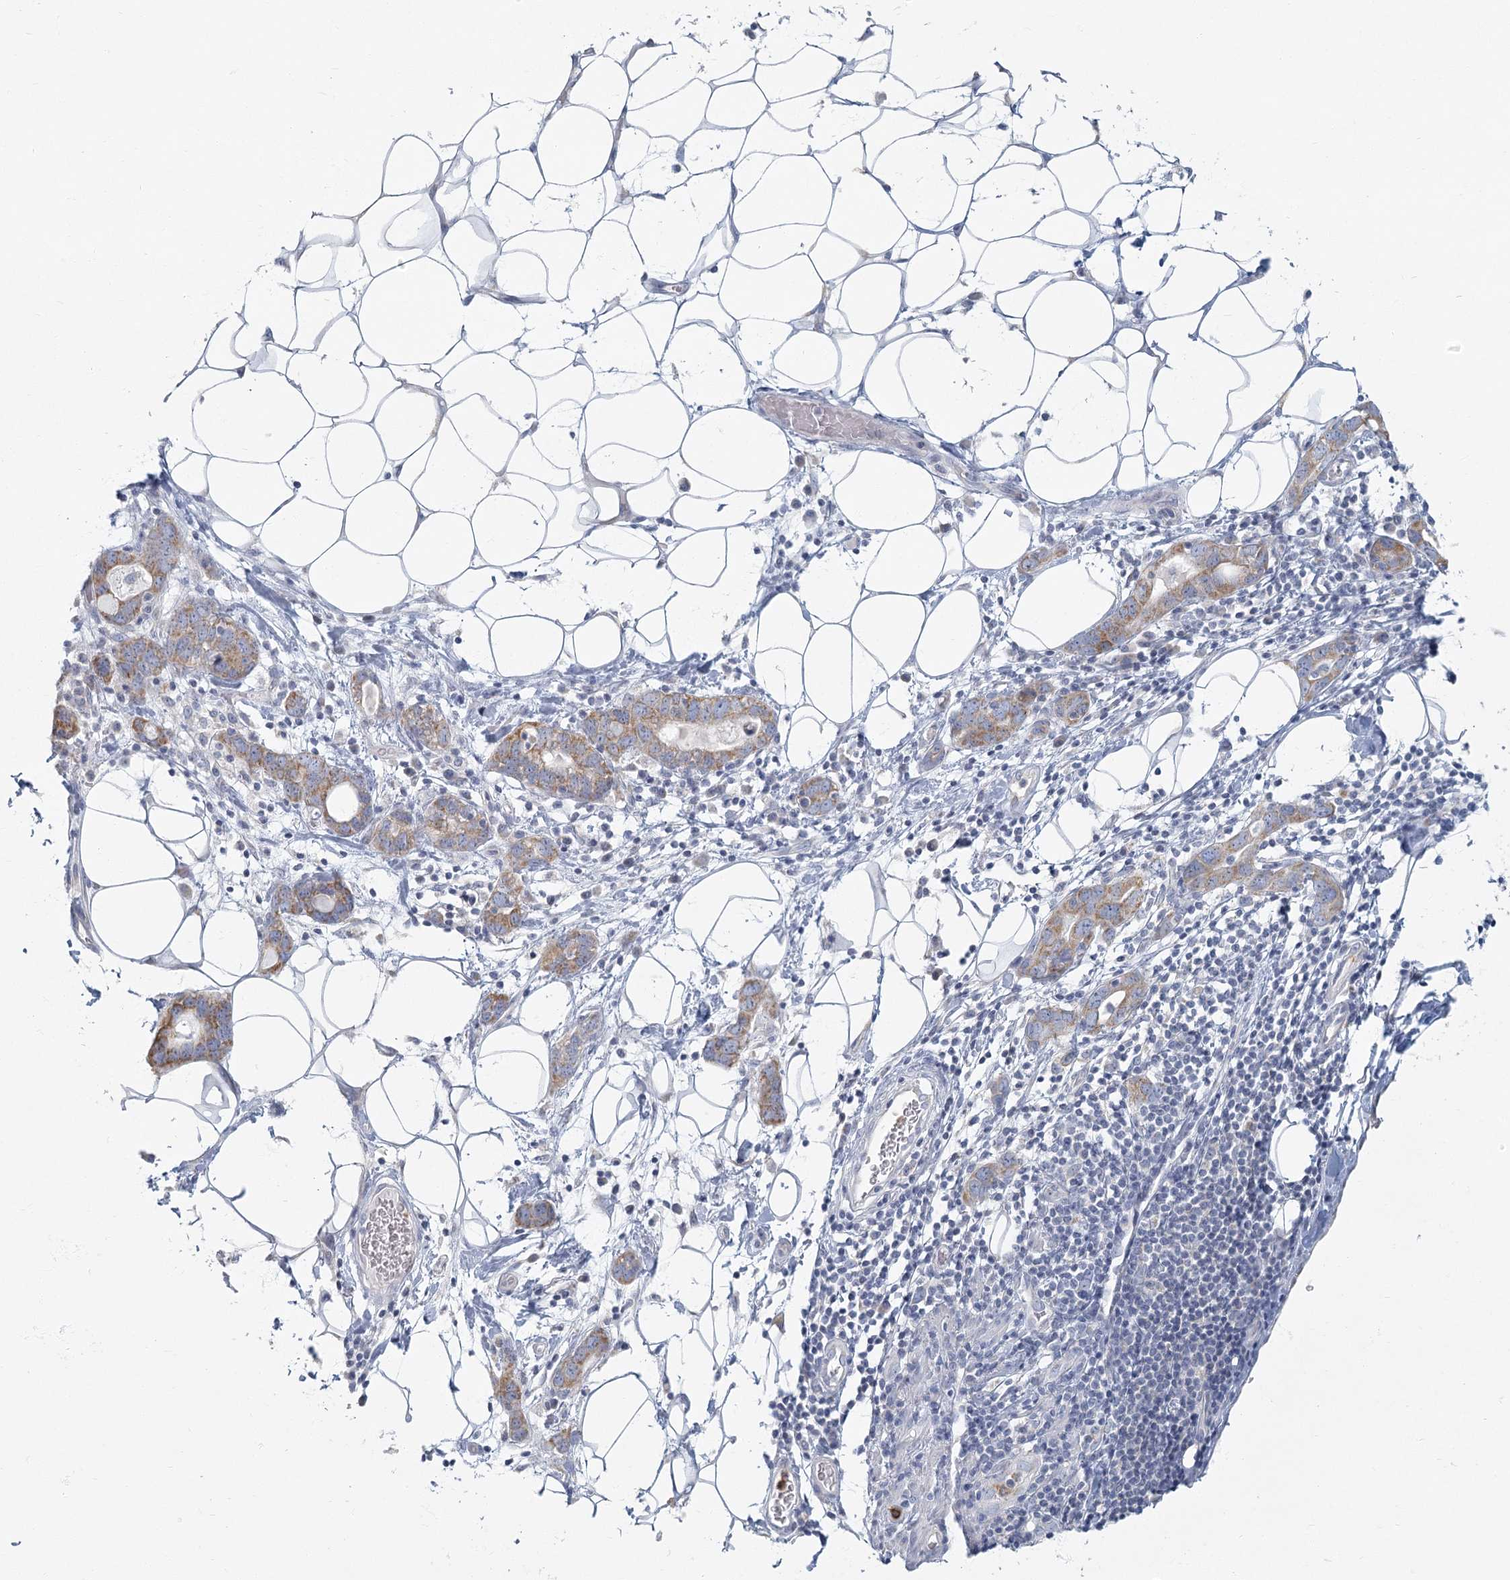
{"staining": {"intensity": "weak", "quantity": ">75%", "location": "cytoplasmic/membranous"}, "tissue": "stomach cancer", "cell_type": "Tumor cells", "image_type": "cancer", "snomed": [{"axis": "morphology", "description": "Adenocarcinoma, NOS"}, {"axis": "topography", "description": "Stomach, lower"}], "caption": "A low amount of weak cytoplasmic/membranous positivity is seen in about >75% of tumor cells in adenocarcinoma (stomach) tissue.", "gene": "FAM110C", "patient": {"sex": "female", "age": 93}}